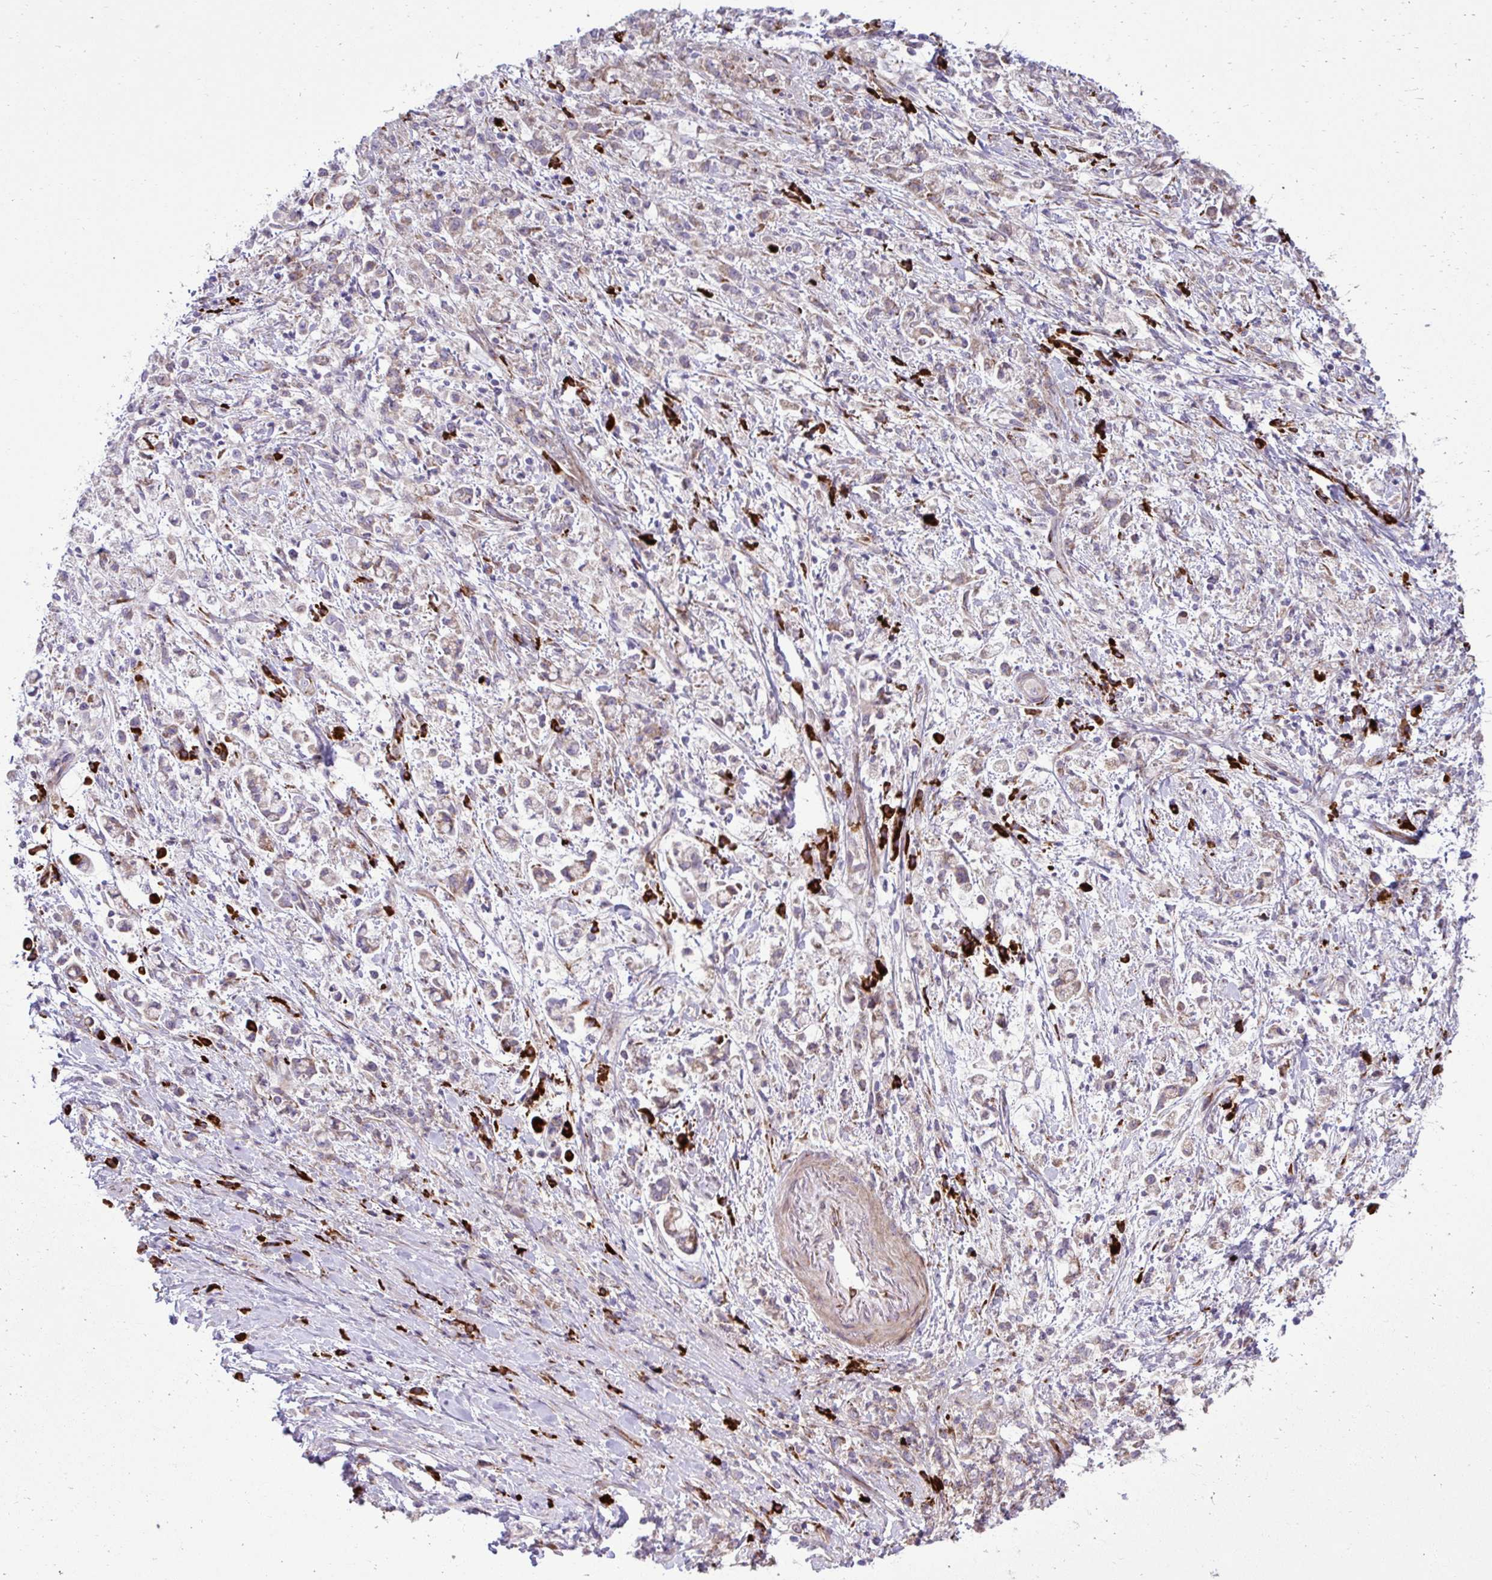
{"staining": {"intensity": "weak", "quantity": ">75%", "location": "cytoplasmic/membranous"}, "tissue": "stomach cancer", "cell_type": "Tumor cells", "image_type": "cancer", "snomed": [{"axis": "morphology", "description": "Adenocarcinoma, NOS"}, {"axis": "topography", "description": "Stomach"}], "caption": "Protein expression analysis of human adenocarcinoma (stomach) reveals weak cytoplasmic/membranous expression in approximately >75% of tumor cells. Immunohistochemistry (ihc) stains the protein in brown and the nuclei are stained blue.", "gene": "LIMS1", "patient": {"sex": "female", "age": 60}}